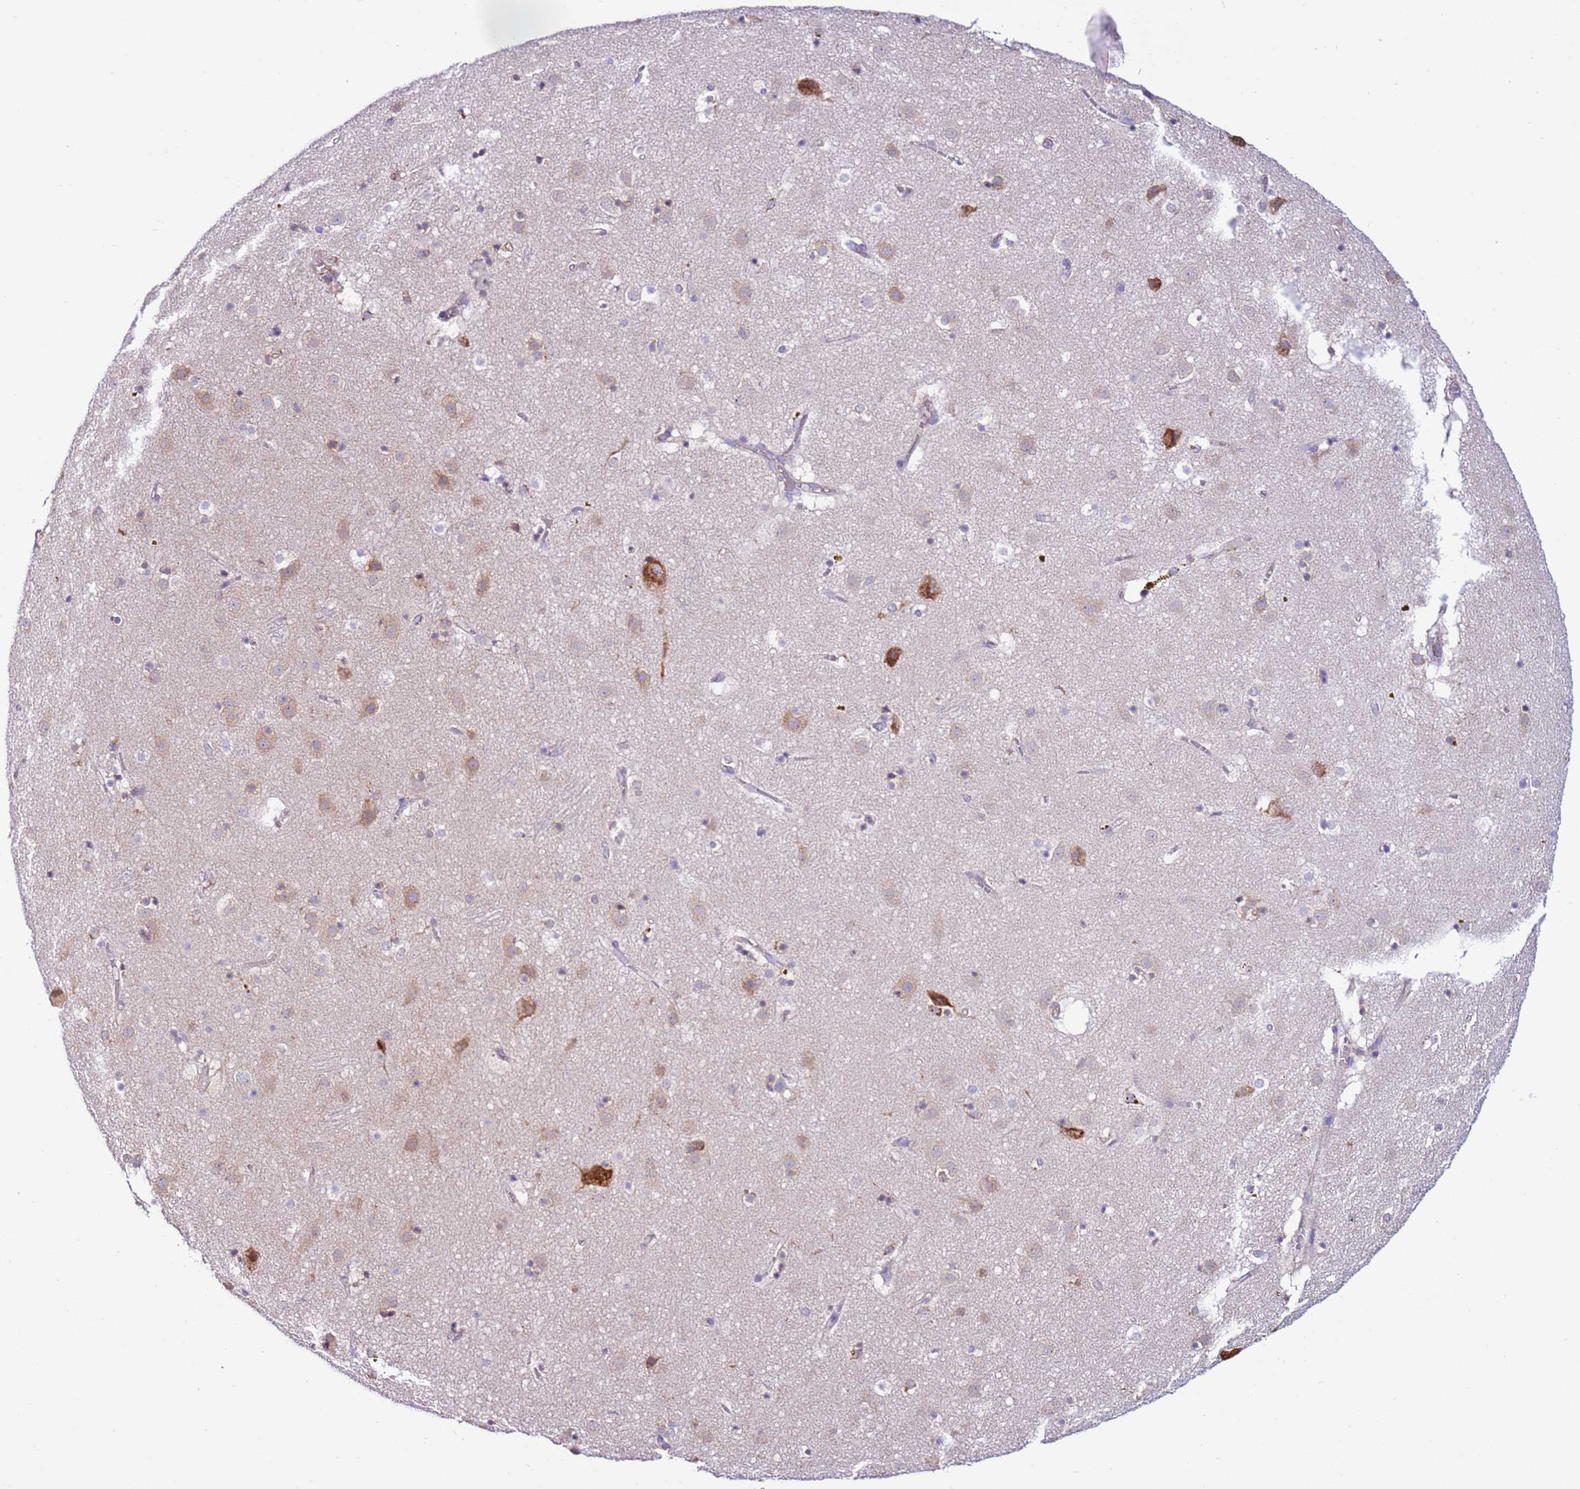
{"staining": {"intensity": "moderate", "quantity": "25%-75%", "location": "cytoplasmic/membranous"}, "tissue": "caudate", "cell_type": "Glial cells", "image_type": "normal", "snomed": [{"axis": "morphology", "description": "Normal tissue, NOS"}, {"axis": "topography", "description": "Lateral ventricle wall"}], "caption": "Unremarkable caudate exhibits moderate cytoplasmic/membranous expression in about 25%-75% of glial cells.", "gene": "VARS1", "patient": {"sex": "male", "age": 70}}